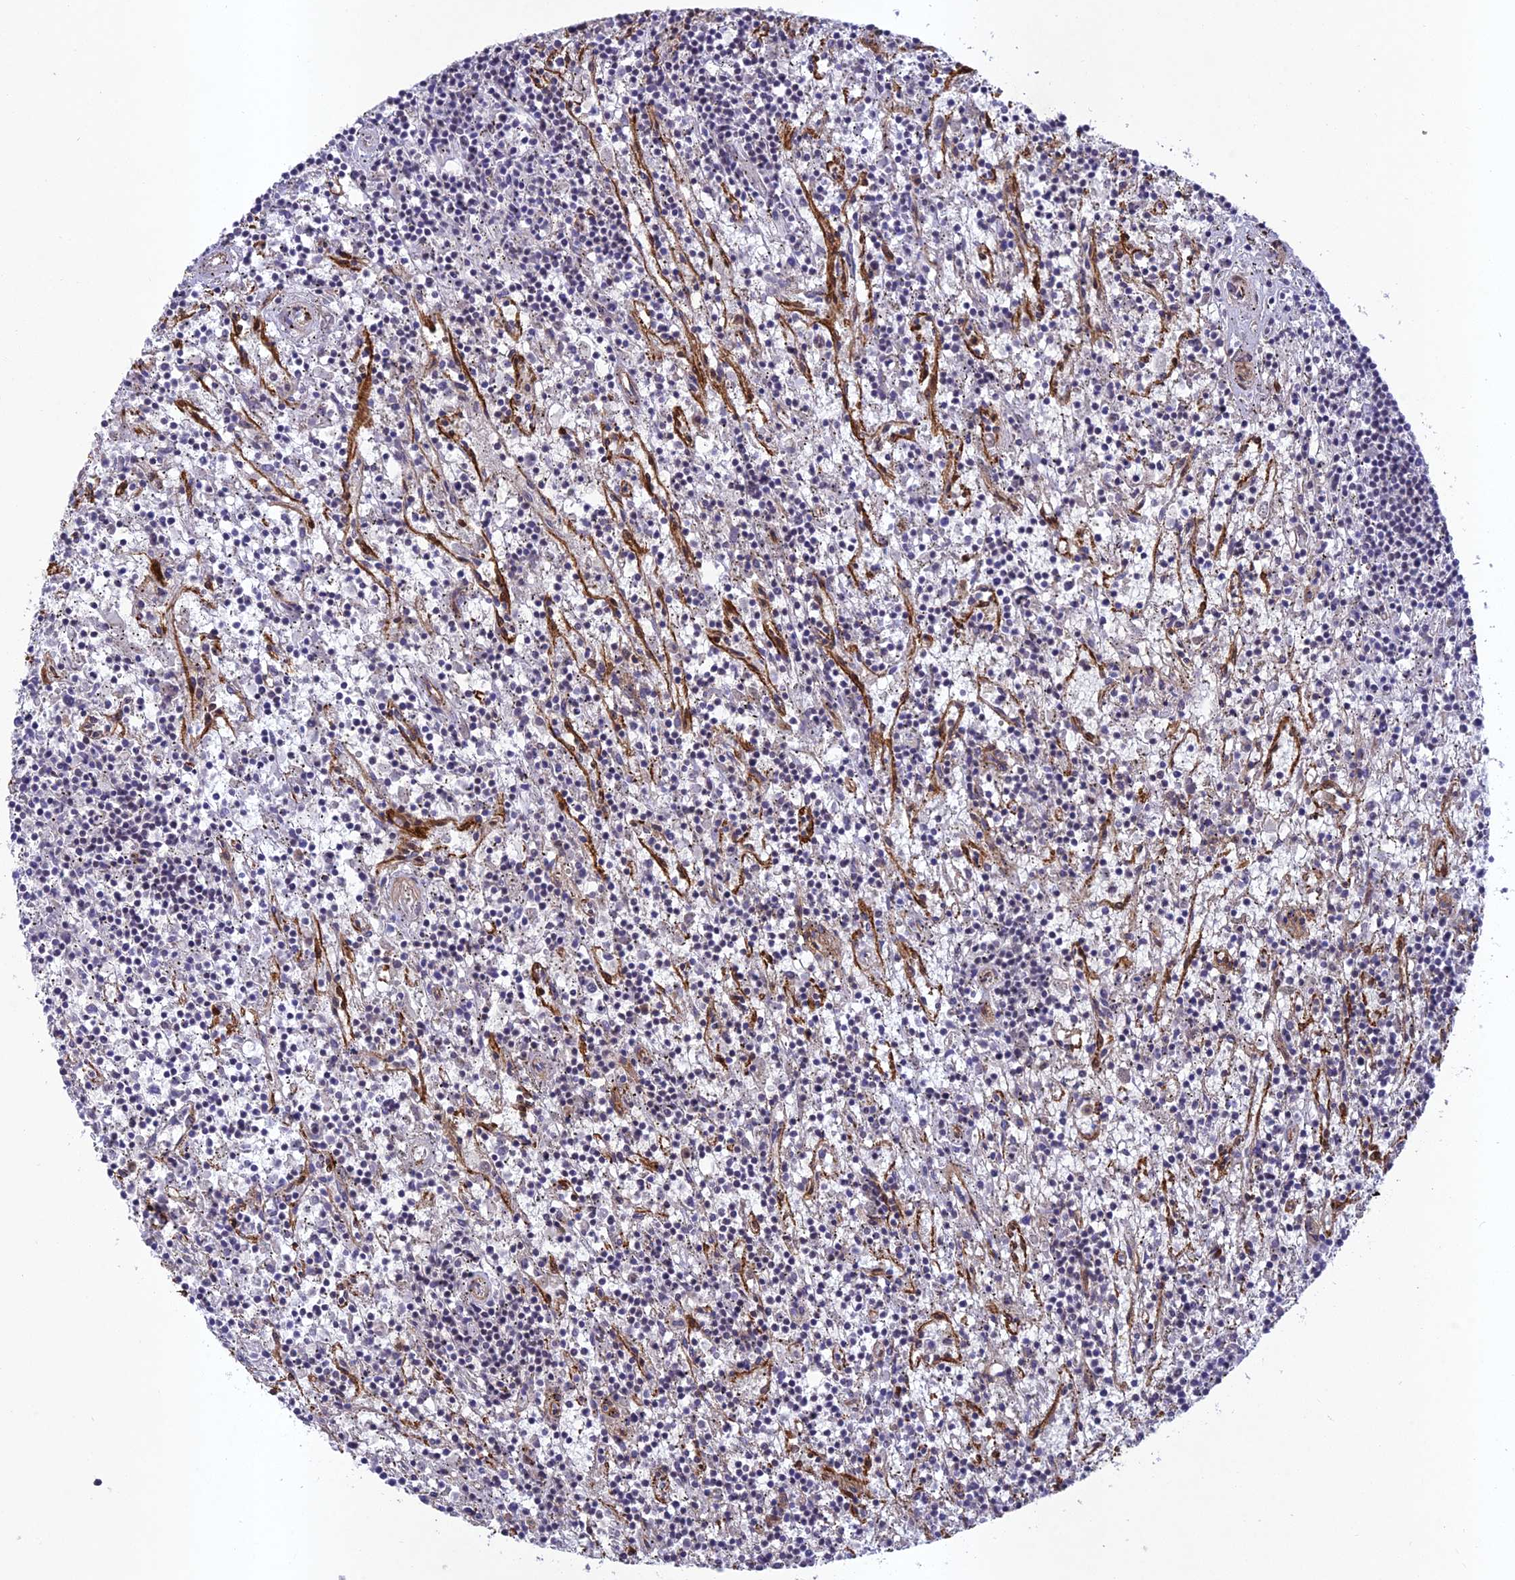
{"staining": {"intensity": "negative", "quantity": "none", "location": "none"}, "tissue": "lymphoma", "cell_type": "Tumor cells", "image_type": "cancer", "snomed": [{"axis": "morphology", "description": "Malignant lymphoma, non-Hodgkin's type, Low grade"}, {"axis": "topography", "description": "Spleen"}], "caption": "Human lymphoma stained for a protein using immunohistochemistry (IHC) displays no expression in tumor cells.", "gene": "TNS1", "patient": {"sex": "male", "age": 76}}